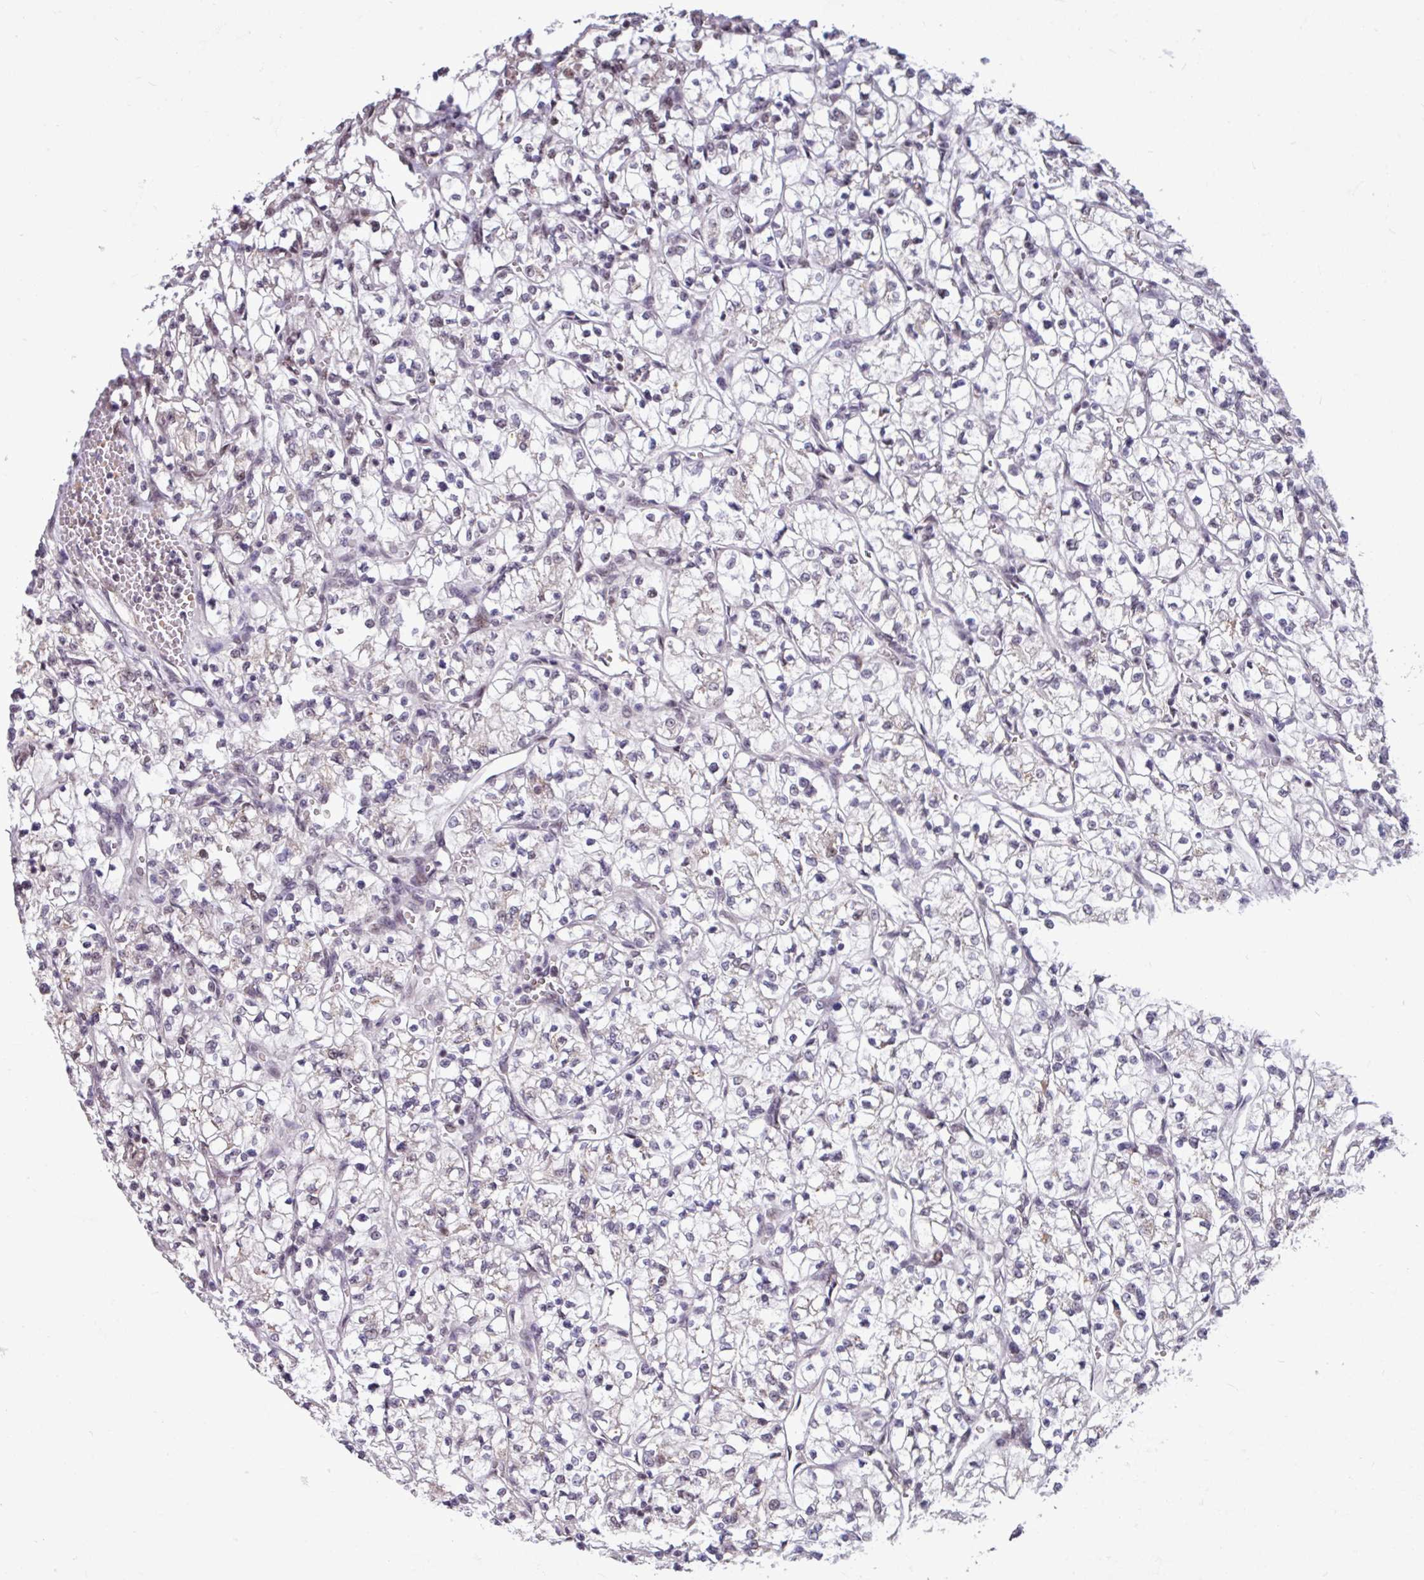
{"staining": {"intensity": "negative", "quantity": "none", "location": "none"}, "tissue": "renal cancer", "cell_type": "Tumor cells", "image_type": "cancer", "snomed": [{"axis": "morphology", "description": "Adenocarcinoma, NOS"}, {"axis": "topography", "description": "Kidney"}], "caption": "Tumor cells are negative for protein expression in human renal cancer (adenocarcinoma).", "gene": "TDG", "patient": {"sex": "female", "age": 64}}